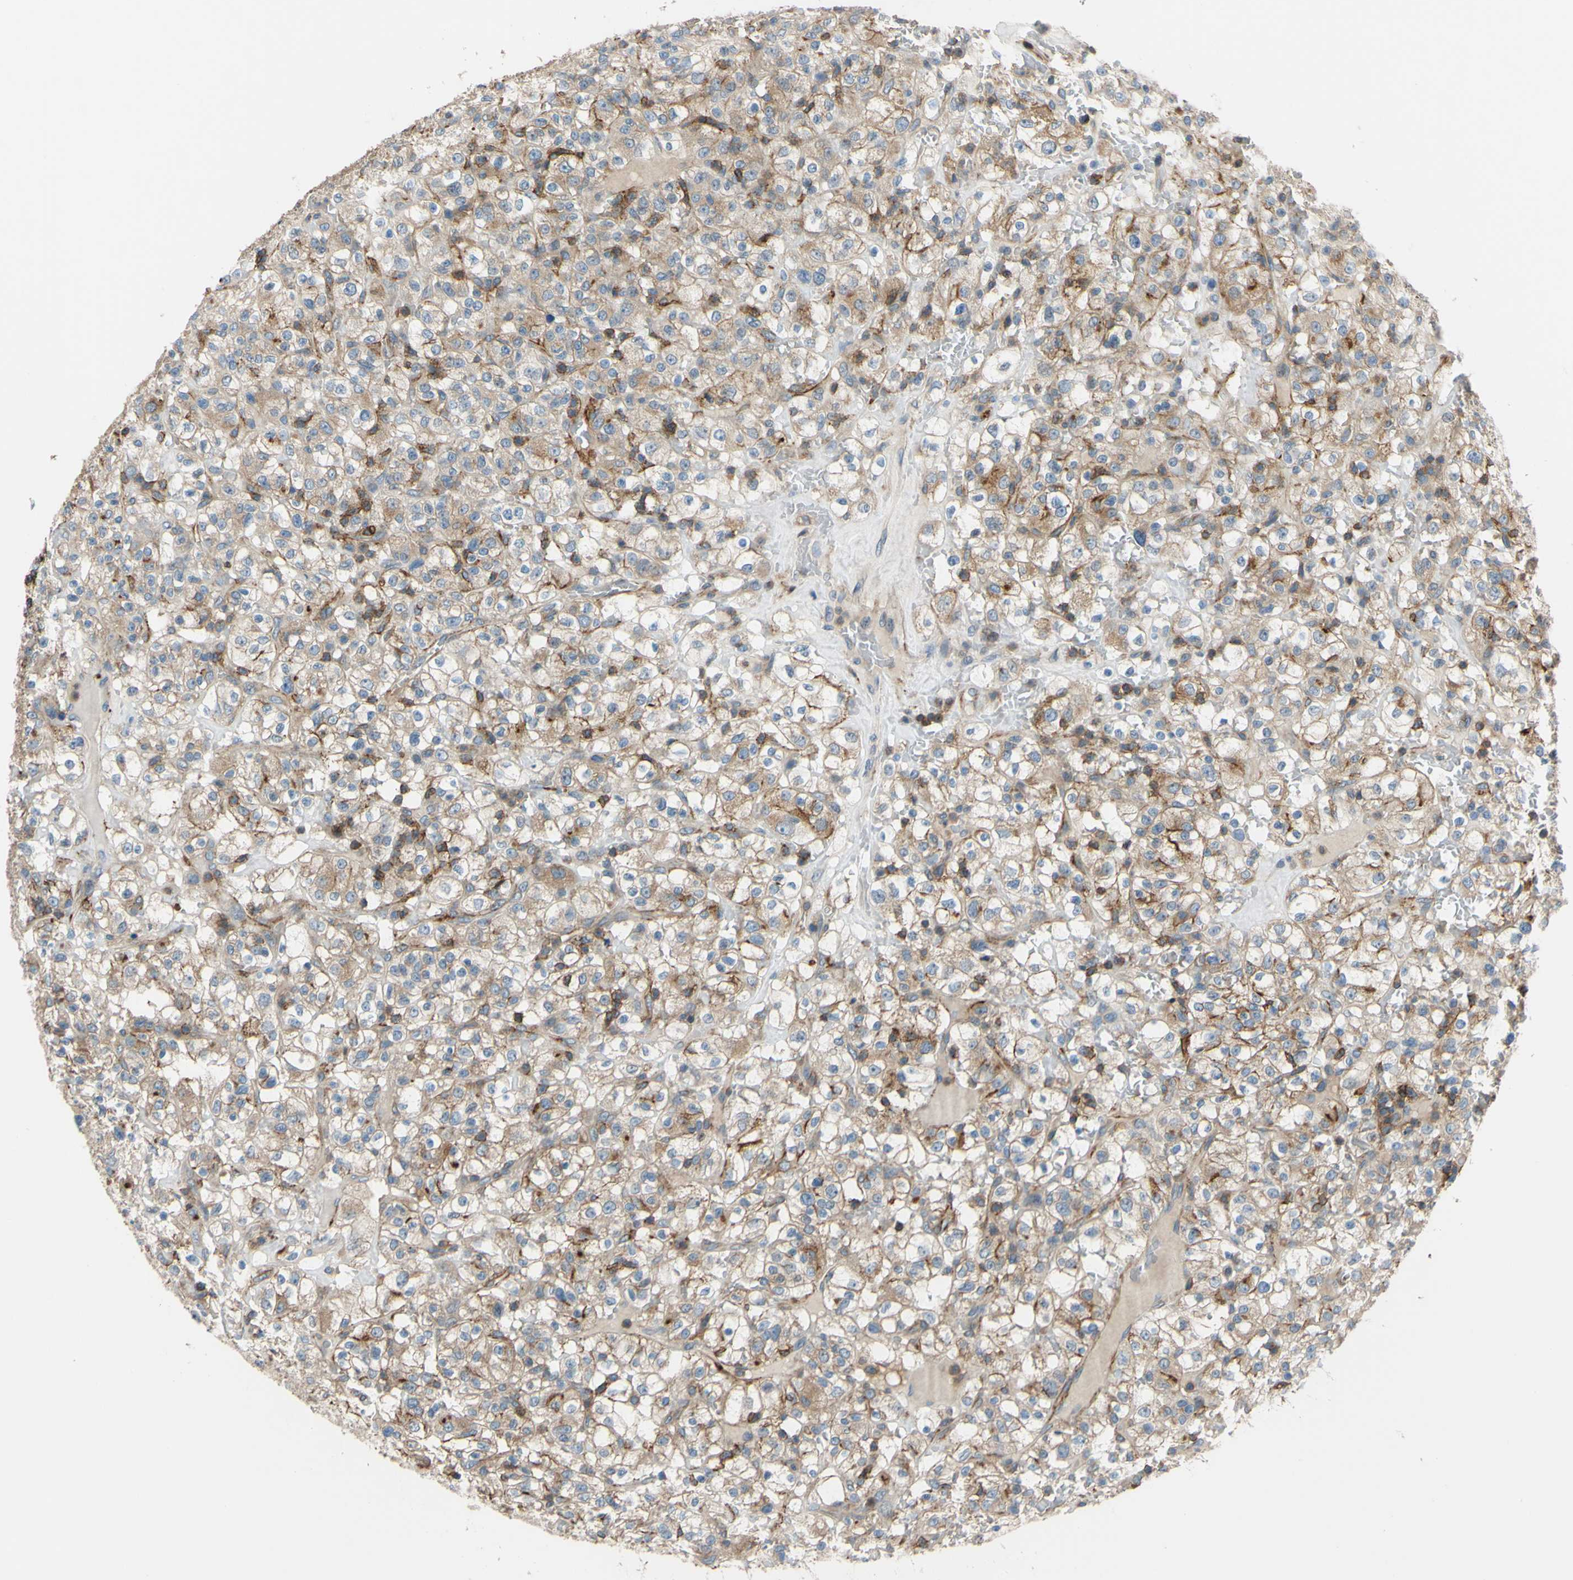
{"staining": {"intensity": "weak", "quantity": "25%-75%", "location": "cytoplasmic/membranous"}, "tissue": "renal cancer", "cell_type": "Tumor cells", "image_type": "cancer", "snomed": [{"axis": "morphology", "description": "Normal tissue, NOS"}, {"axis": "morphology", "description": "Adenocarcinoma, NOS"}, {"axis": "topography", "description": "Kidney"}], "caption": "This image exhibits immunohistochemistry (IHC) staining of human renal cancer, with low weak cytoplasmic/membranous expression in approximately 25%-75% of tumor cells.", "gene": "POR", "patient": {"sex": "female", "age": 72}}